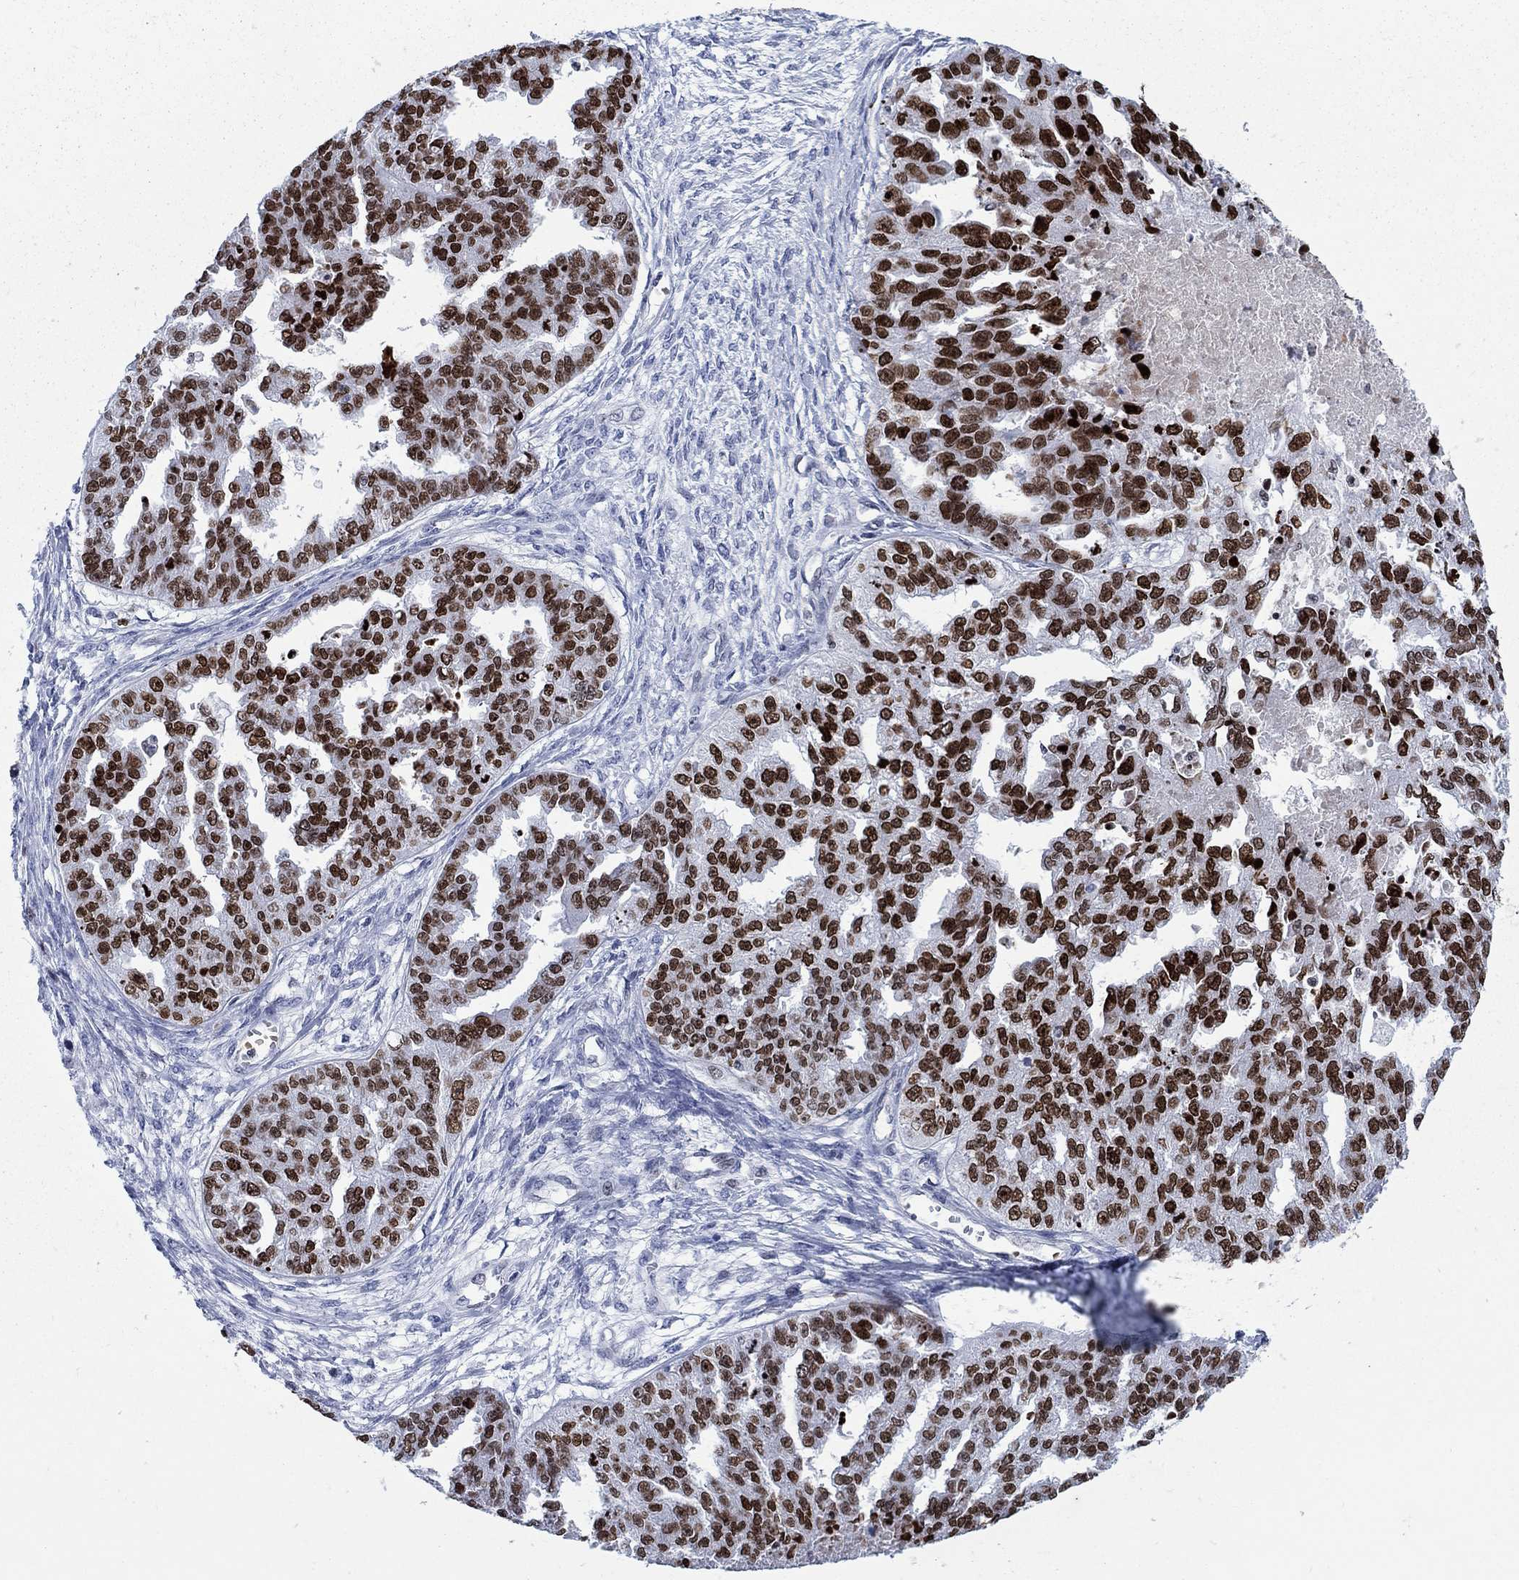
{"staining": {"intensity": "strong", "quantity": "25%-75%", "location": "nuclear"}, "tissue": "ovarian cancer", "cell_type": "Tumor cells", "image_type": "cancer", "snomed": [{"axis": "morphology", "description": "Cystadenocarcinoma, serous, NOS"}, {"axis": "topography", "description": "Ovary"}], "caption": "The image reveals a brown stain indicating the presence of a protein in the nuclear of tumor cells in ovarian cancer (serous cystadenocarcinoma).", "gene": "HMGA1", "patient": {"sex": "female", "age": 58}}